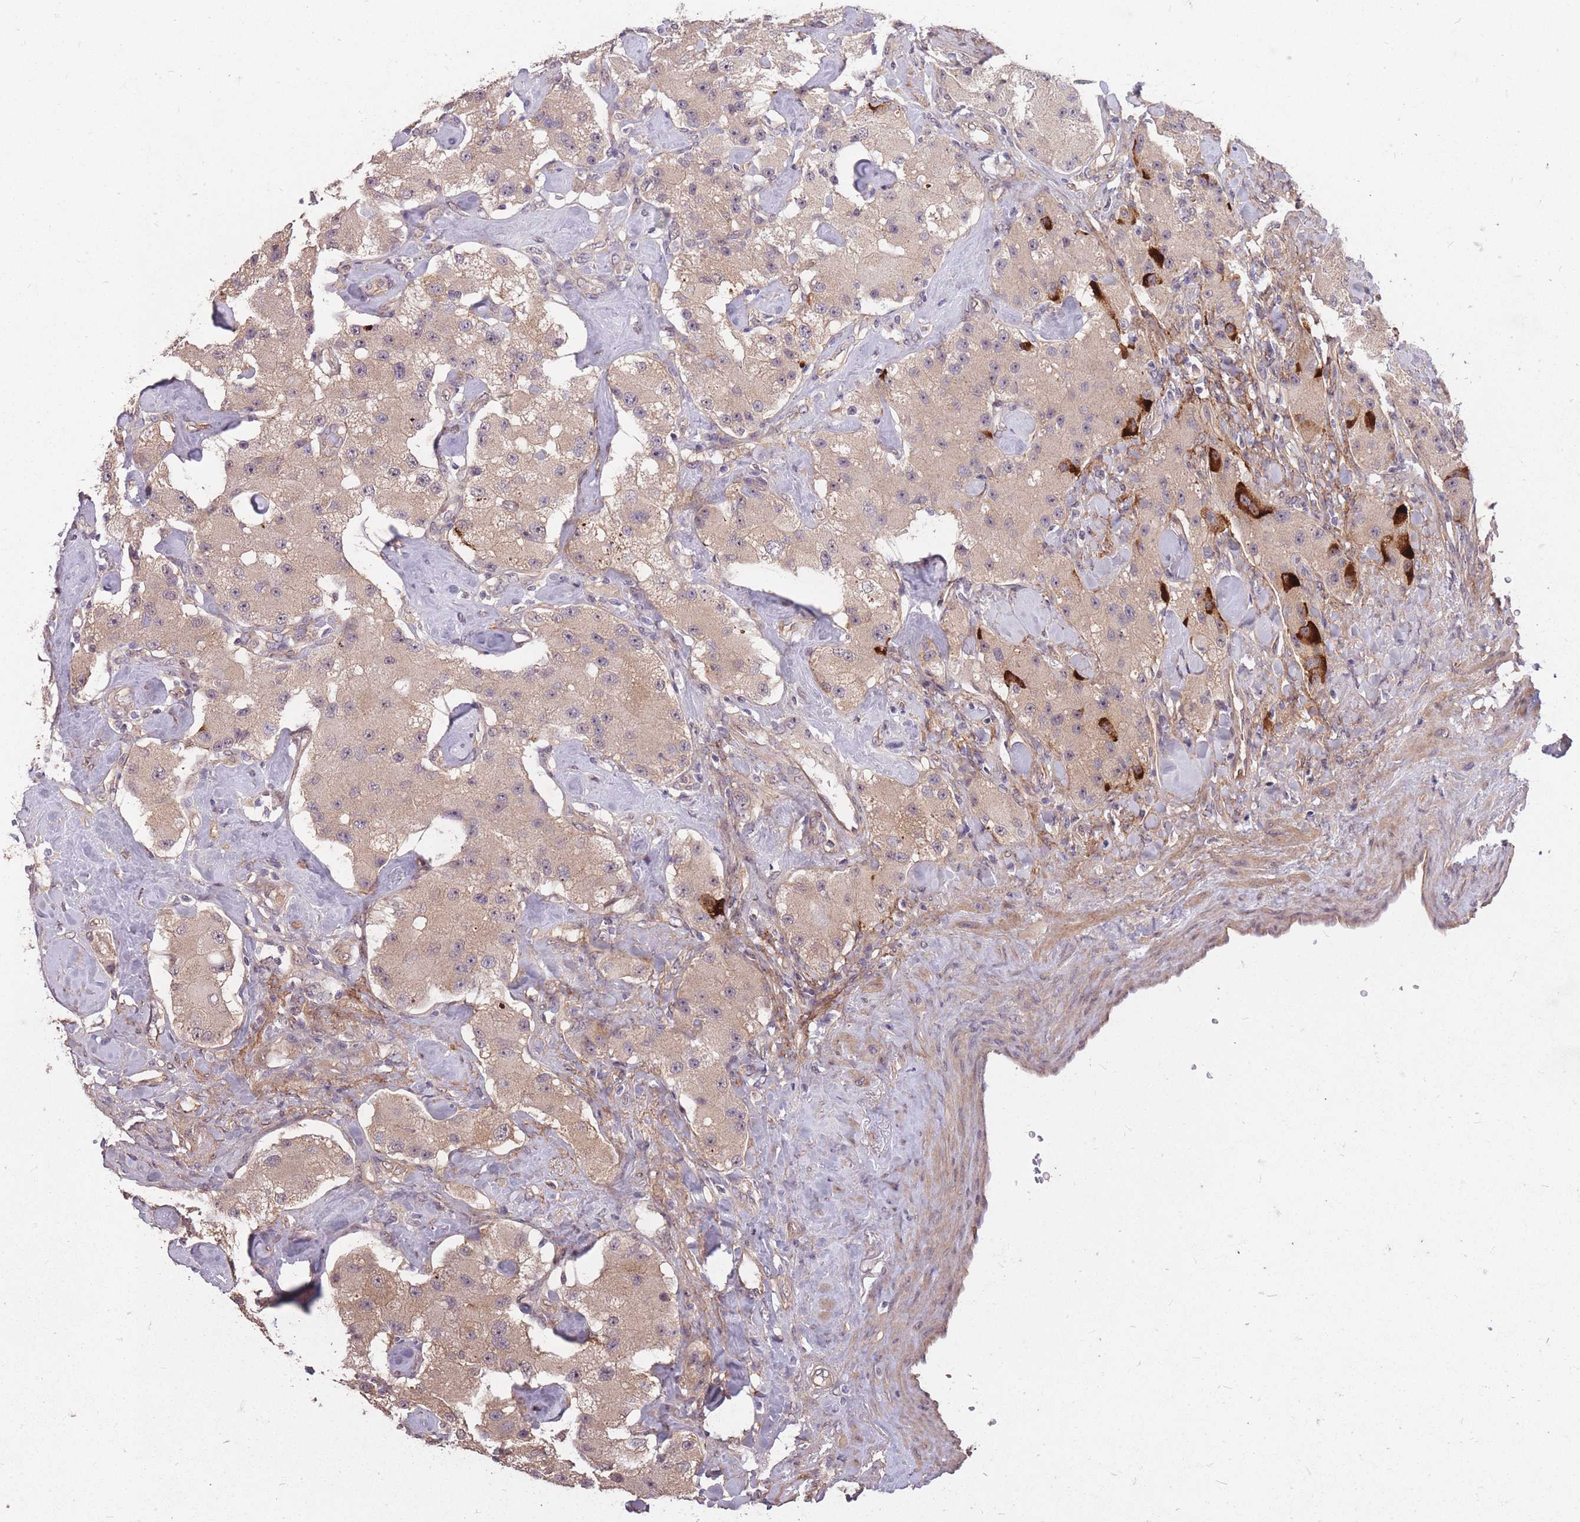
{"staining": {"intensity": "weak", "quantity": "25%-75%", "location": "cytoplasmic/membranous"}, "tissue": "carcinoid", "cell_type": "Tumor cells", "image_type": "cancer", "snomed": [{"axis": "morphology", "description": "Carcinoid, malignant, NOS"}, {"axis": "topography", "description": "Pancreas"}], "caption": "IHC staining of carcinoid, which displays low levels of weak cytoplasmic/membranous positivity in about 25%-75% of tumor cells indicating weak cytoplasmic/membranous protein positivity. The staining was performed using DAB (3,3'-diaminobenzidine) (brown) for protein detection and nuclei were counterstained in hematoxylin (blue).", "gene": "DYNC1LI2", "patient": {"sex": "male", "age": 41}}